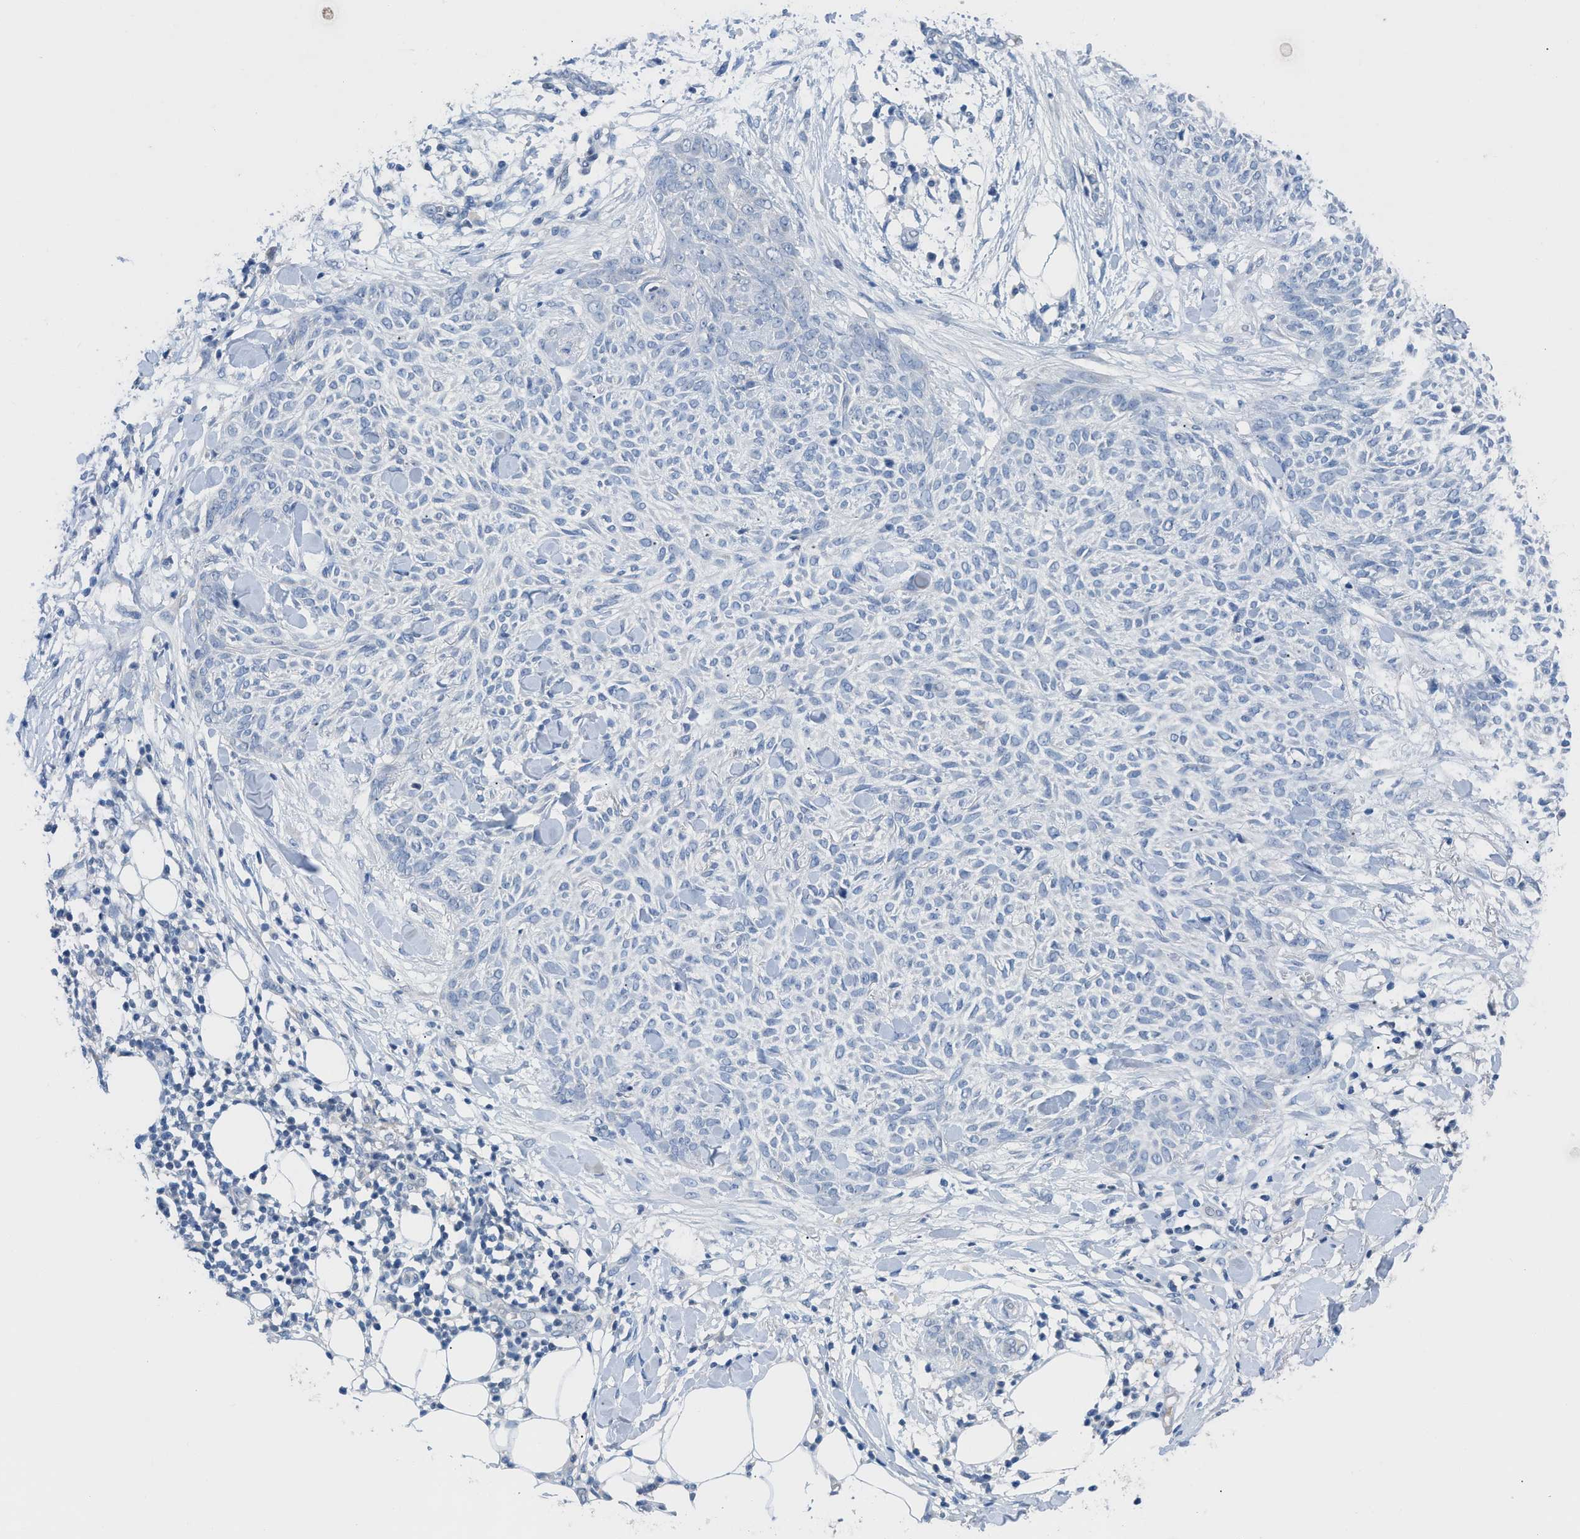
{"staining": {"intensity": "negative", "quantity": "none", "location": "none"}, "tissue": "skin cancer", "cell_type": "Tumor cells", "image_type": "cancer", "snomed": [{"axis": "morphology", "description": "Basal cell carcinoma"}, {"axis": "topography", "description": "Skin"}], "caption": "A high-resolution histopathology image shows IHC staining of basal cell carcinoma (skin), which reveals no significant expression in tumor cells.", "gene": "HPX", "patient": {"sex": "female", "age": 84}}